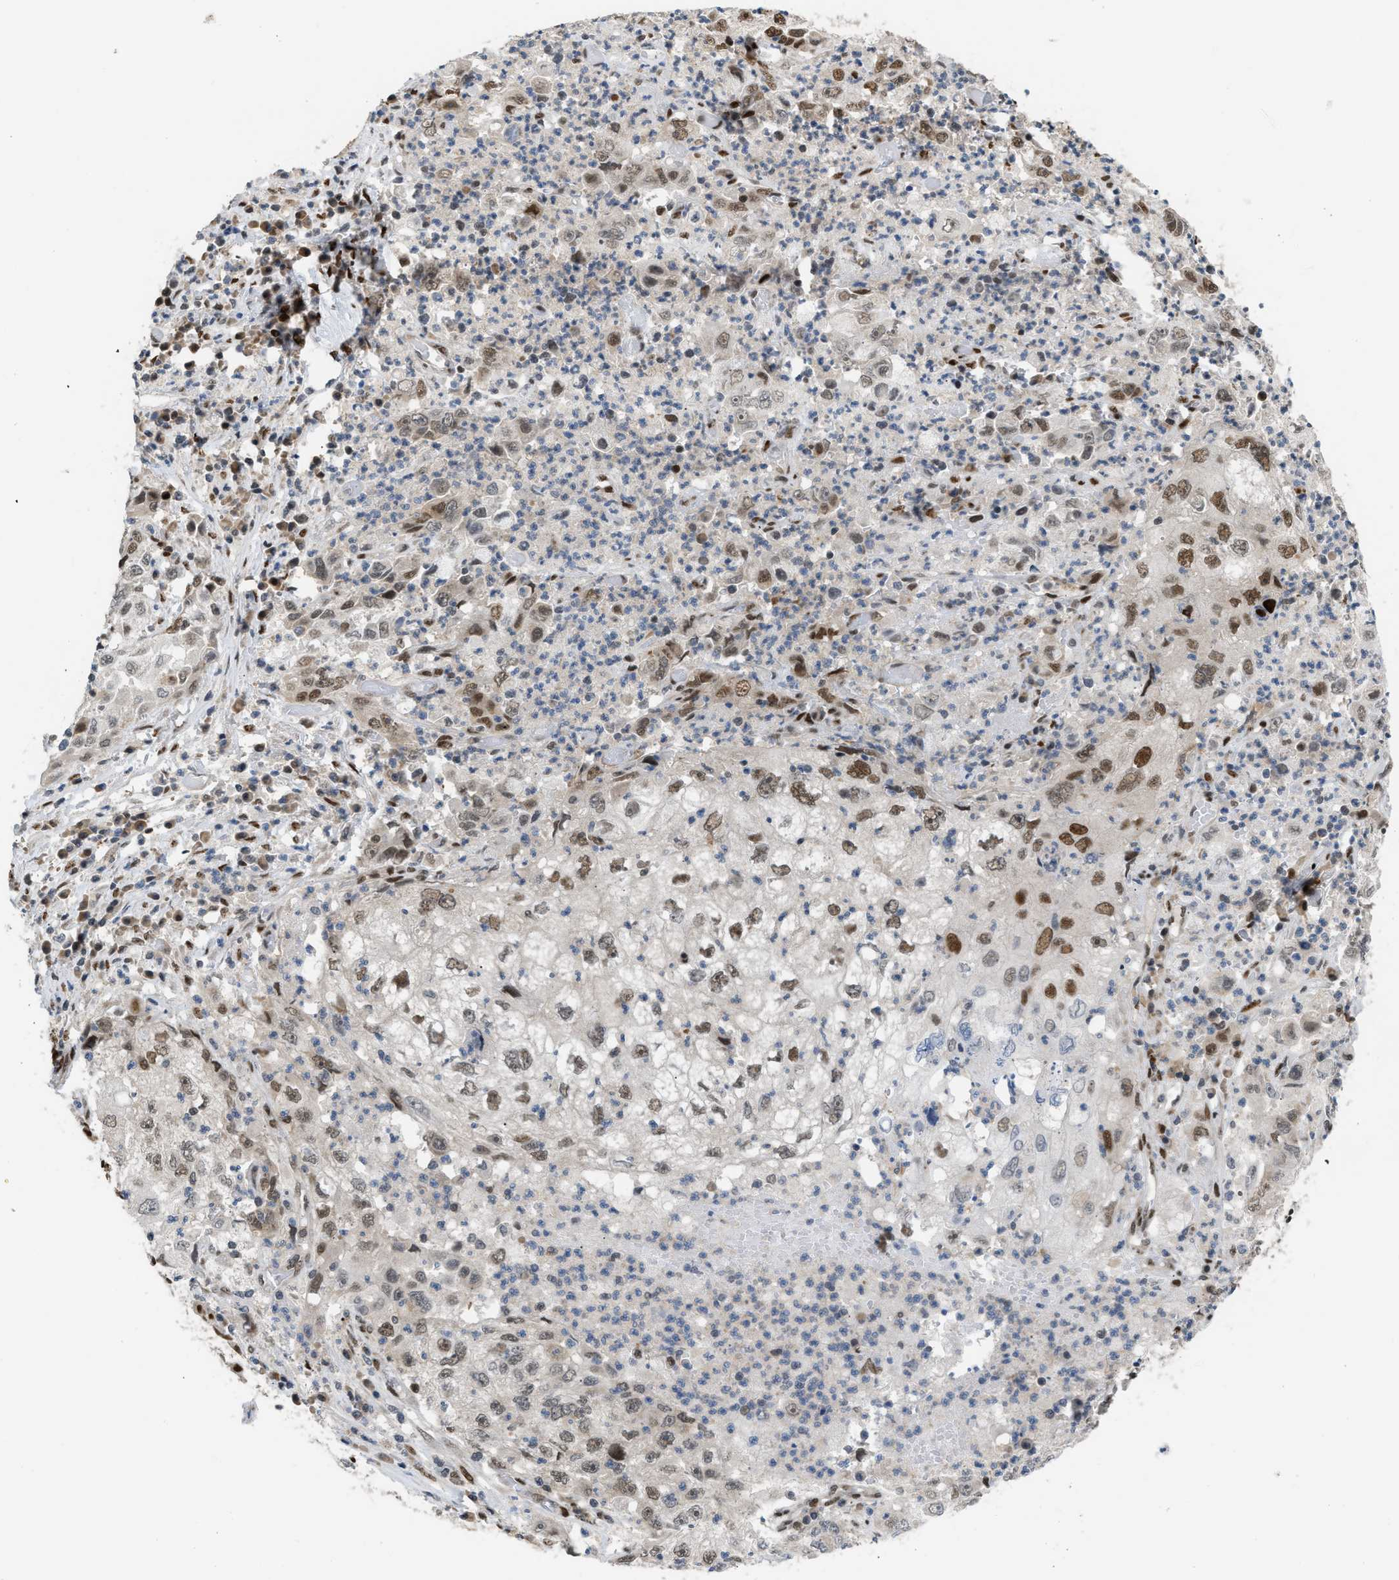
{"staining": {"intensity": "moderate", "quantity": ">75%", "location": "nuclear"}, "tissue": "cervical cancer", "cell_type": "Tumor cells", "image_type": "cancer", "snomed": [{"axis": "morphology", "description": "Squamous cell carcinoma, NOS"}, {"axis": "topography", "description": "Cervix"}], "caption": "Approximately >75% of tumor cells in cervical squamous cell carcinoma display moderate nuclear protein staining as visualized by brown immunohistochemical staining.", "gene": "SSBP2", "patient": {"sex": "female", "age": 36}}